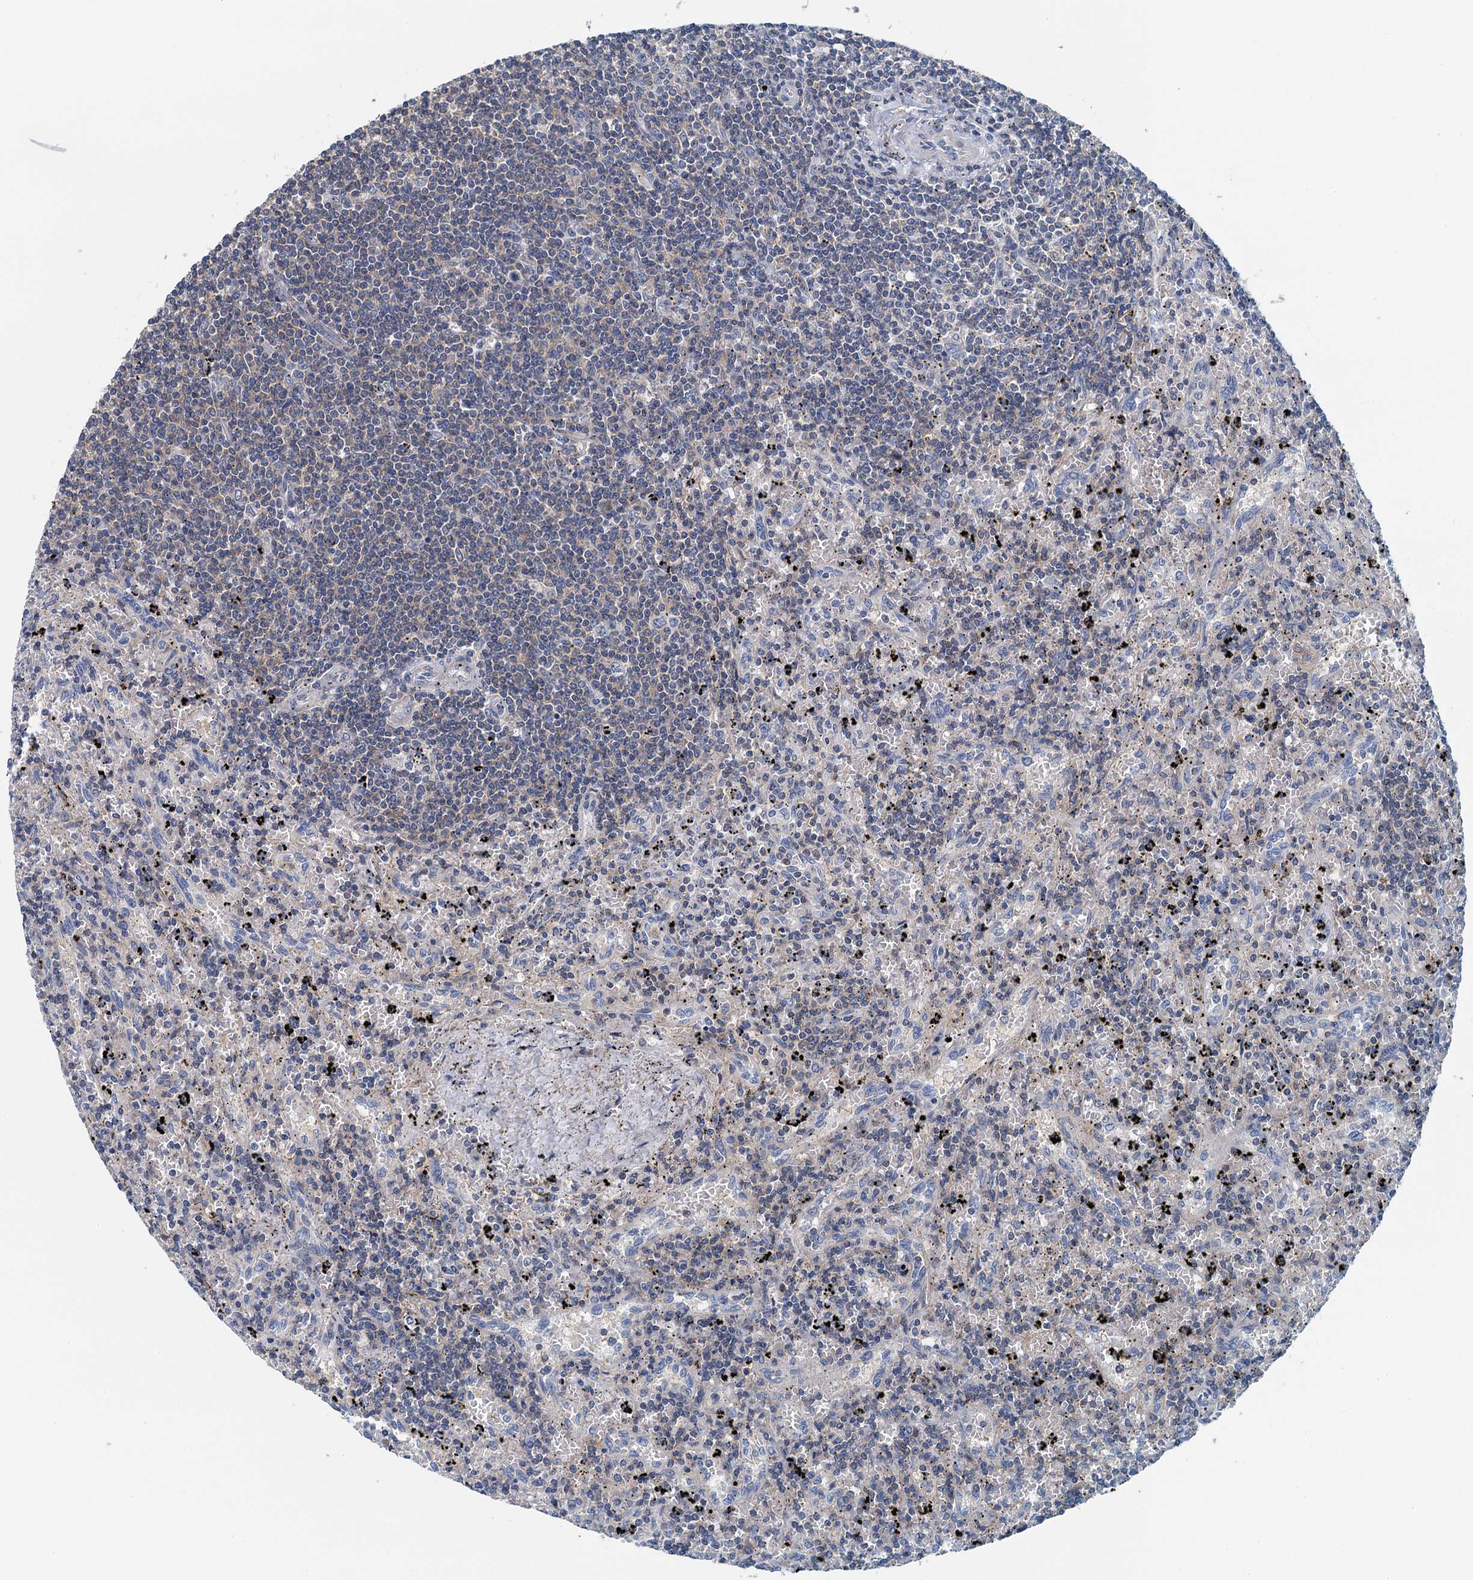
{"staining": {"intensity": "negative", "quantity": "none", "location": "none"}, "tissue": "lymphoma", "cell_type": "Tumor cells", "image_type": "cancer", "snomed": [{"axis": "morphology", "description": "Malignant lymphoma, non-Hodgkin's type, Low grade"}, {"axis": "topography", "description": "Spleen"}], "caption": "Micrograph shows no significant protein positivity in tumor cells of lymphoma.", "gene": "PPP1R14D", "patient": {"sex": "male", "age": 76}}